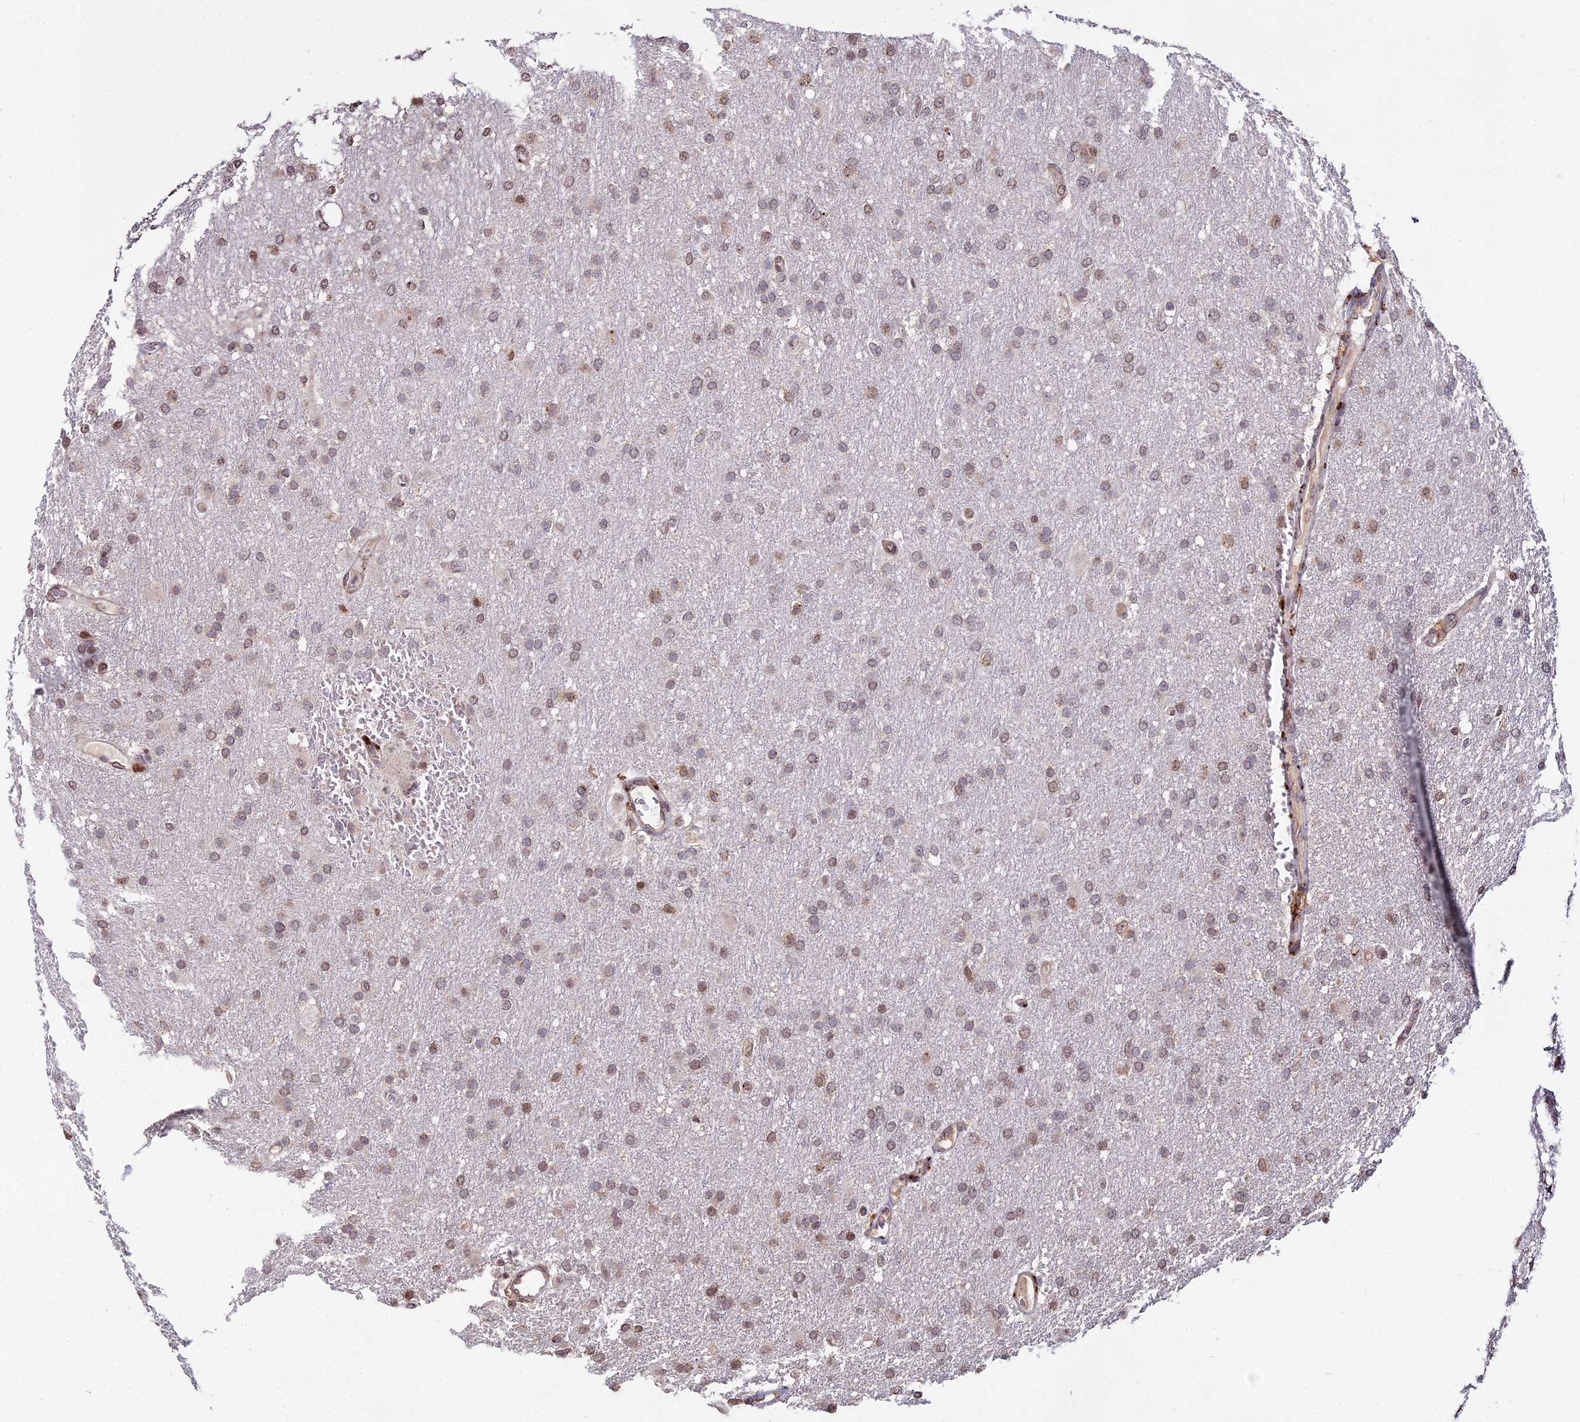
{"staining": {"intensity": "moderate", "quantity": "25%-75%", "location": "cytoplasmic/membranous"}, "tissue": "glioma", "cell_type": "Tumor cells", "image_type": "cancer", "snomed": [{"axis": "morphology", "description": "Glioma, malignant, High grade"}, {"axis": "topography", "description": "Cerebral cortex"}], "caption": "A high-resolution image shows immunohistochemistry staining of glioma, which shows moderate cytoplasmic/membranous expression in approximately 25%-75% of tumor cells.", "gene": "RBMS2", "patient": {"sex": "female", "age": 36}}